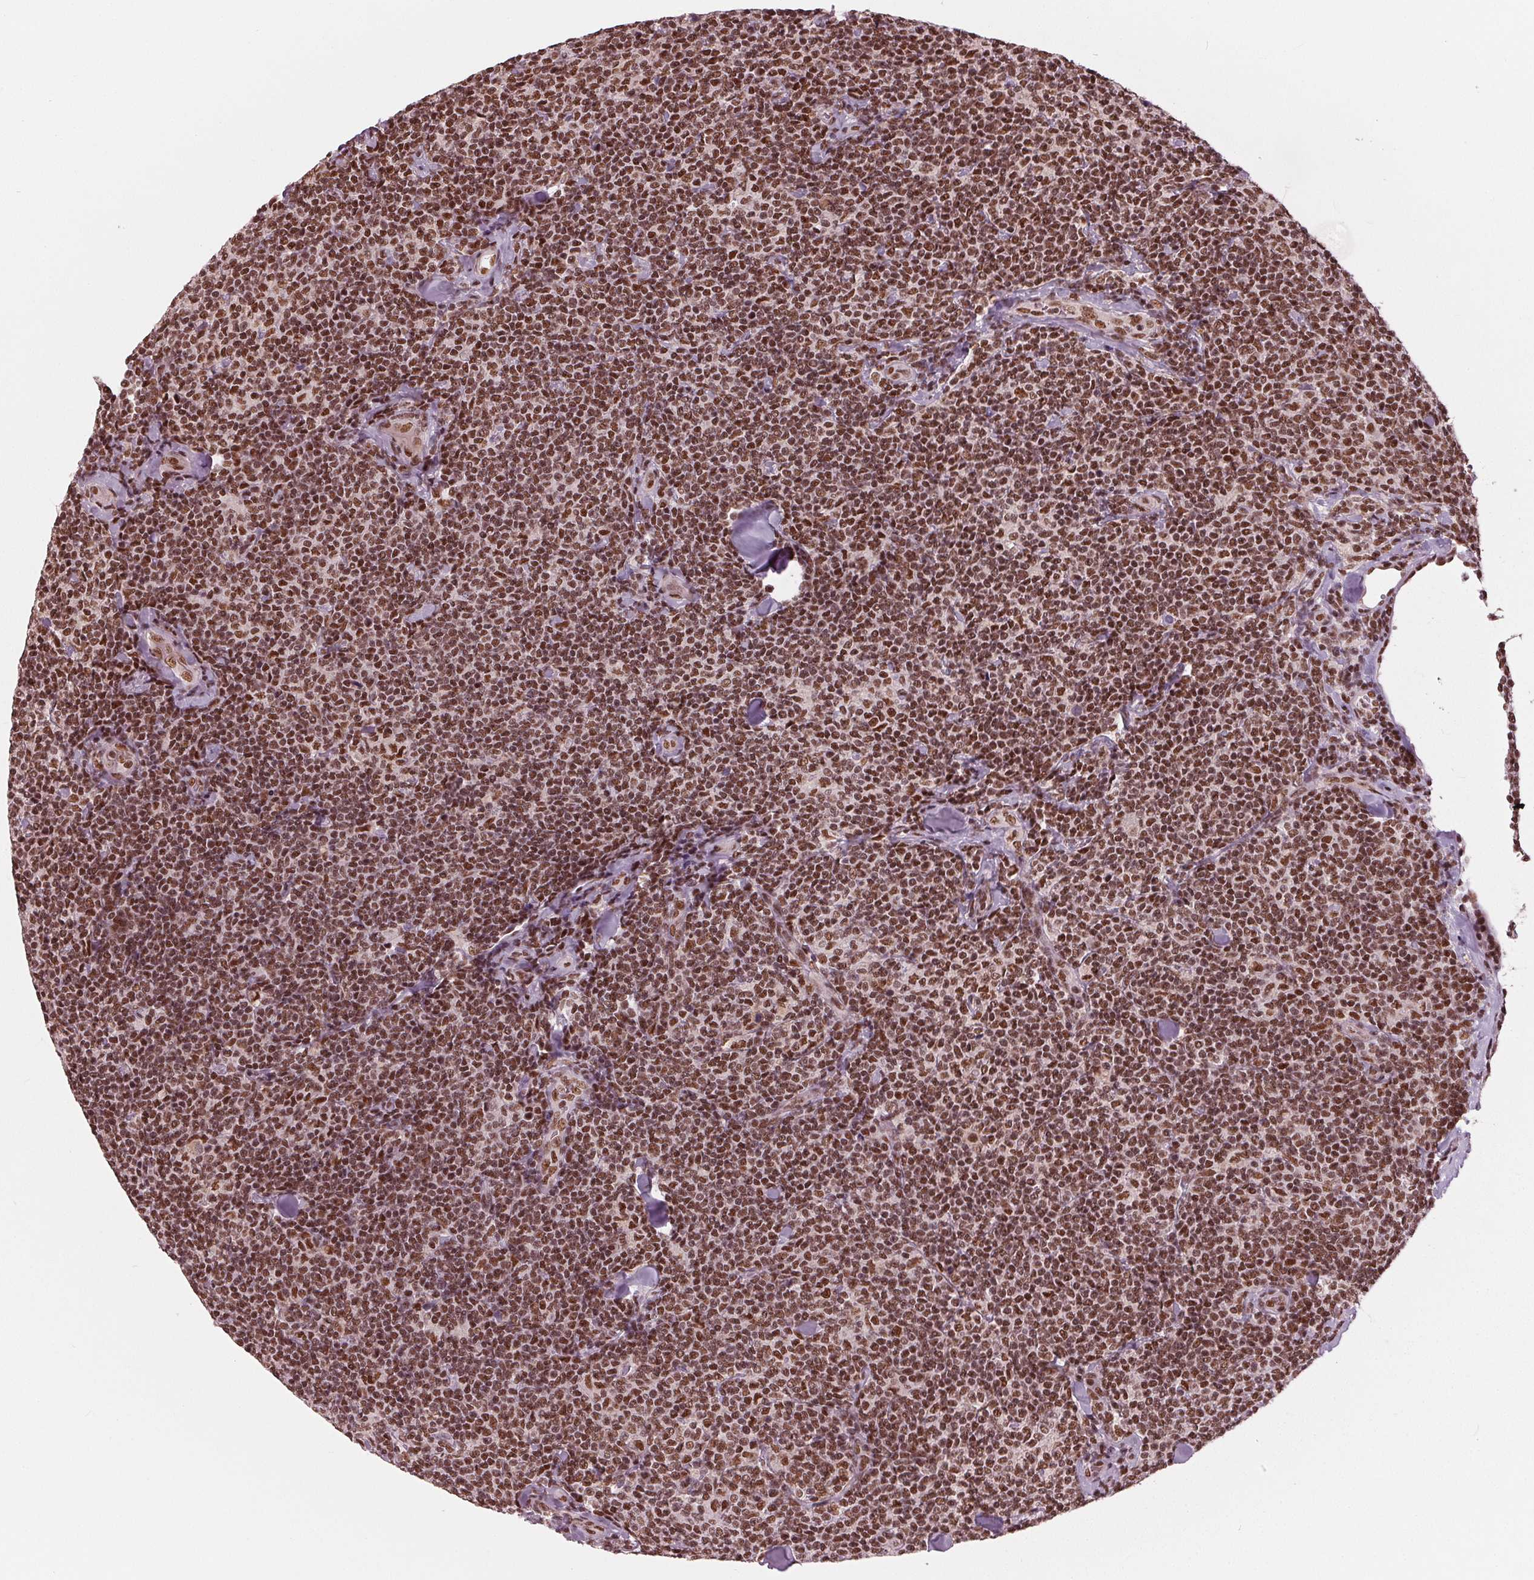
{"staining": {"intensity": "strong", "quantity": ">75%", "location": "nuclear"}, "tissue": "lymphoma", "cell_type": "Tumor cells", "image_type": "cancer", "snomed": [{"axis": "morphology", "description": "Malignant lymphoma, non-Hodgkin's type, Low grade"}, {"axis": "topography", "description": "Lymph node"}], "caption": "Immunohistochemistry of human lymphoma demonstrates high levels of strong nuclear staining in approximately >75% of tumor cells.", "gene": "LSM2", "patient": {"sex": "female", "age": 56}}